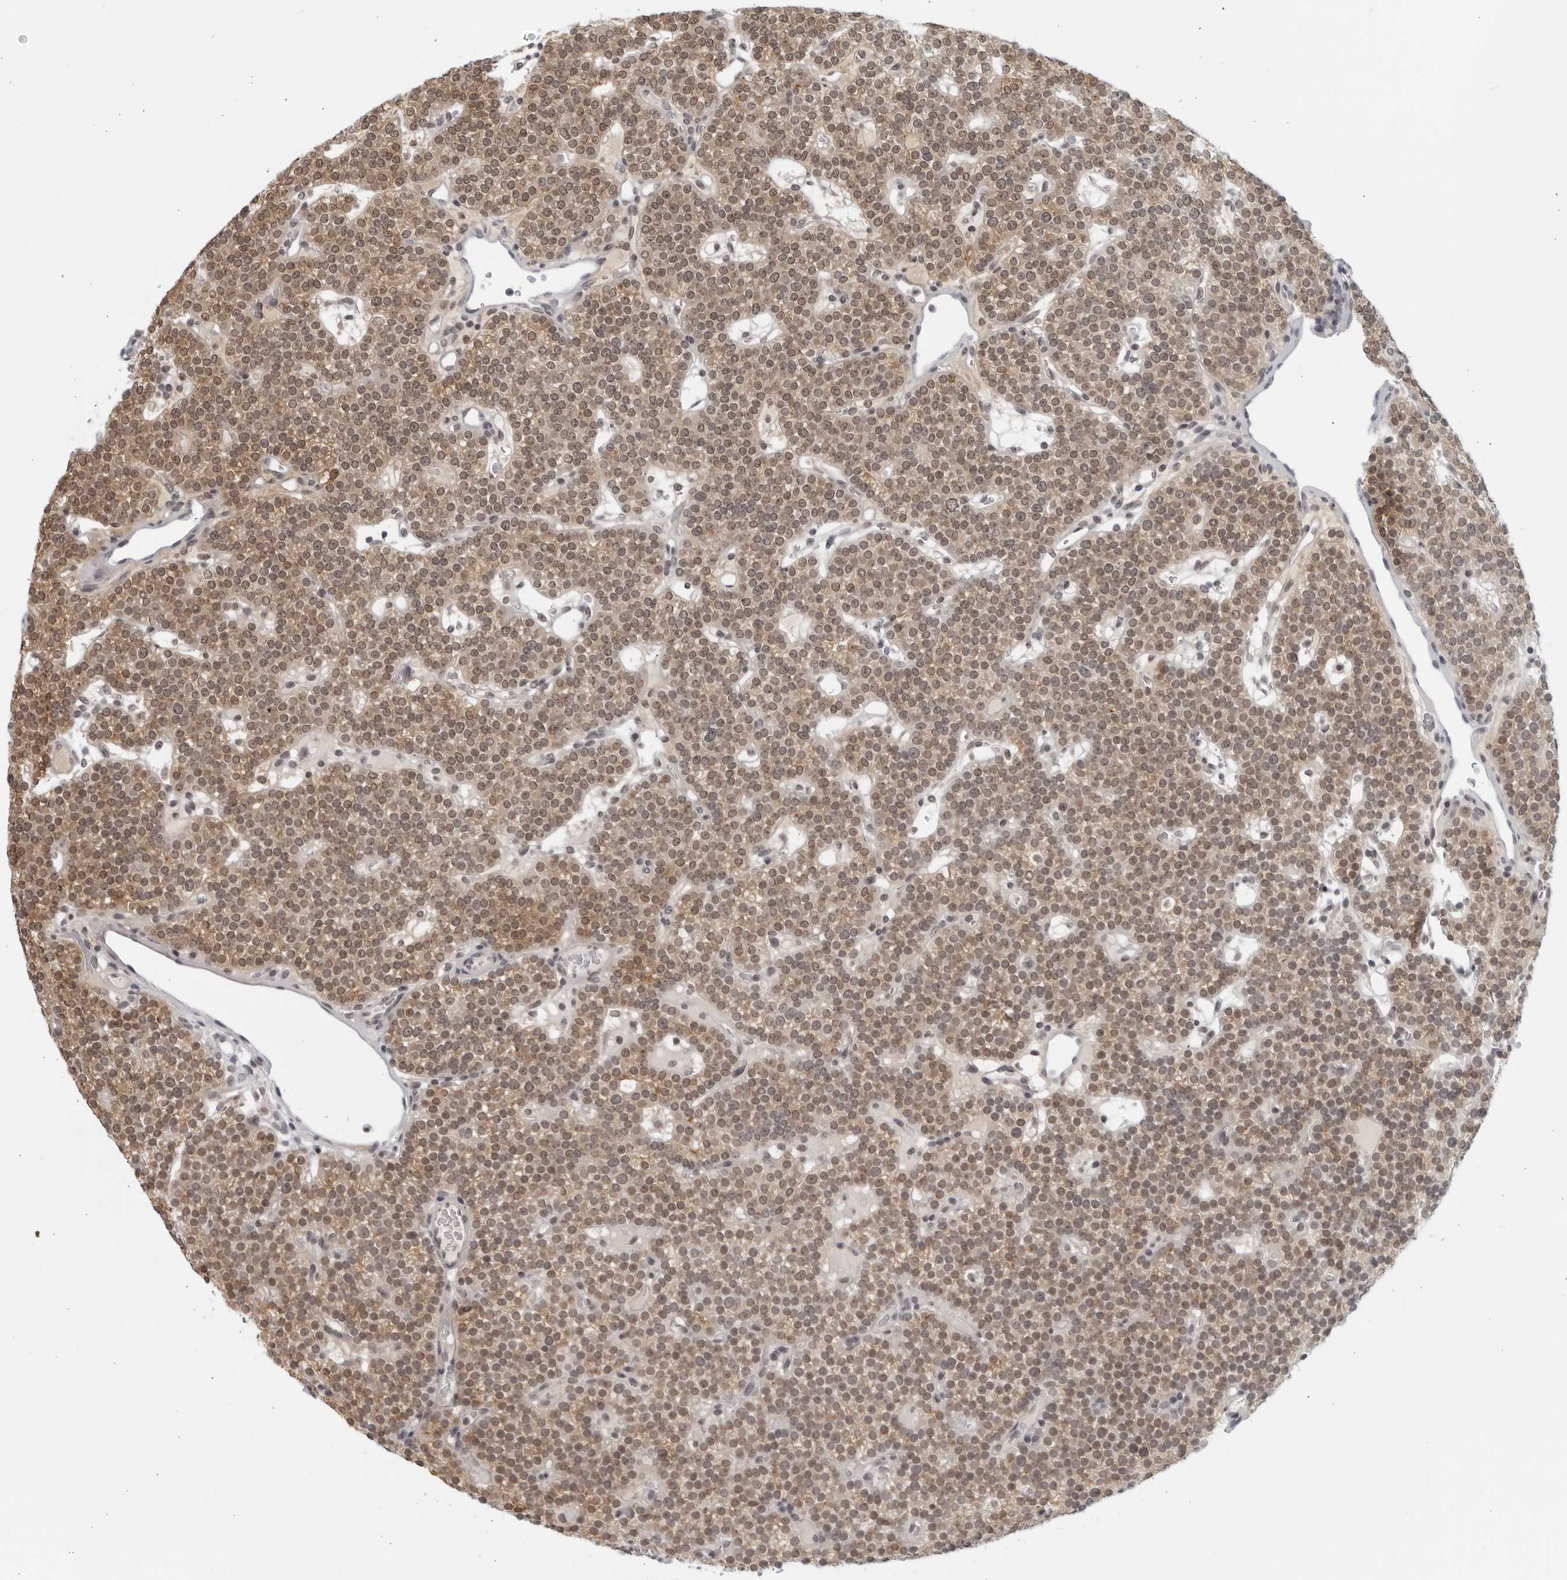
{"staining": {"intensity": "moderate", "quantity": "25%-75%", "location": "cytoplasmic/membranous,nuclear"}, "tissue": "parathyroid gland", "cell_type": "Glandular cells", "image_type": "normal", "snomed": [{"axis": "morphology", "description": "Normal tissue, NOS"}, {"axis": "topography", "description": "Parathyroid gland"}], "caption": "Moderate cytoplasmic/membranous,nuclear positivity for a protein is seen in about 25%-75% of glandular cells of unremarkable parathyroid gland using immunohistochemistry.", "gene": "RAB11FIP3", "patient": {"sex": "male", "age": 83}}